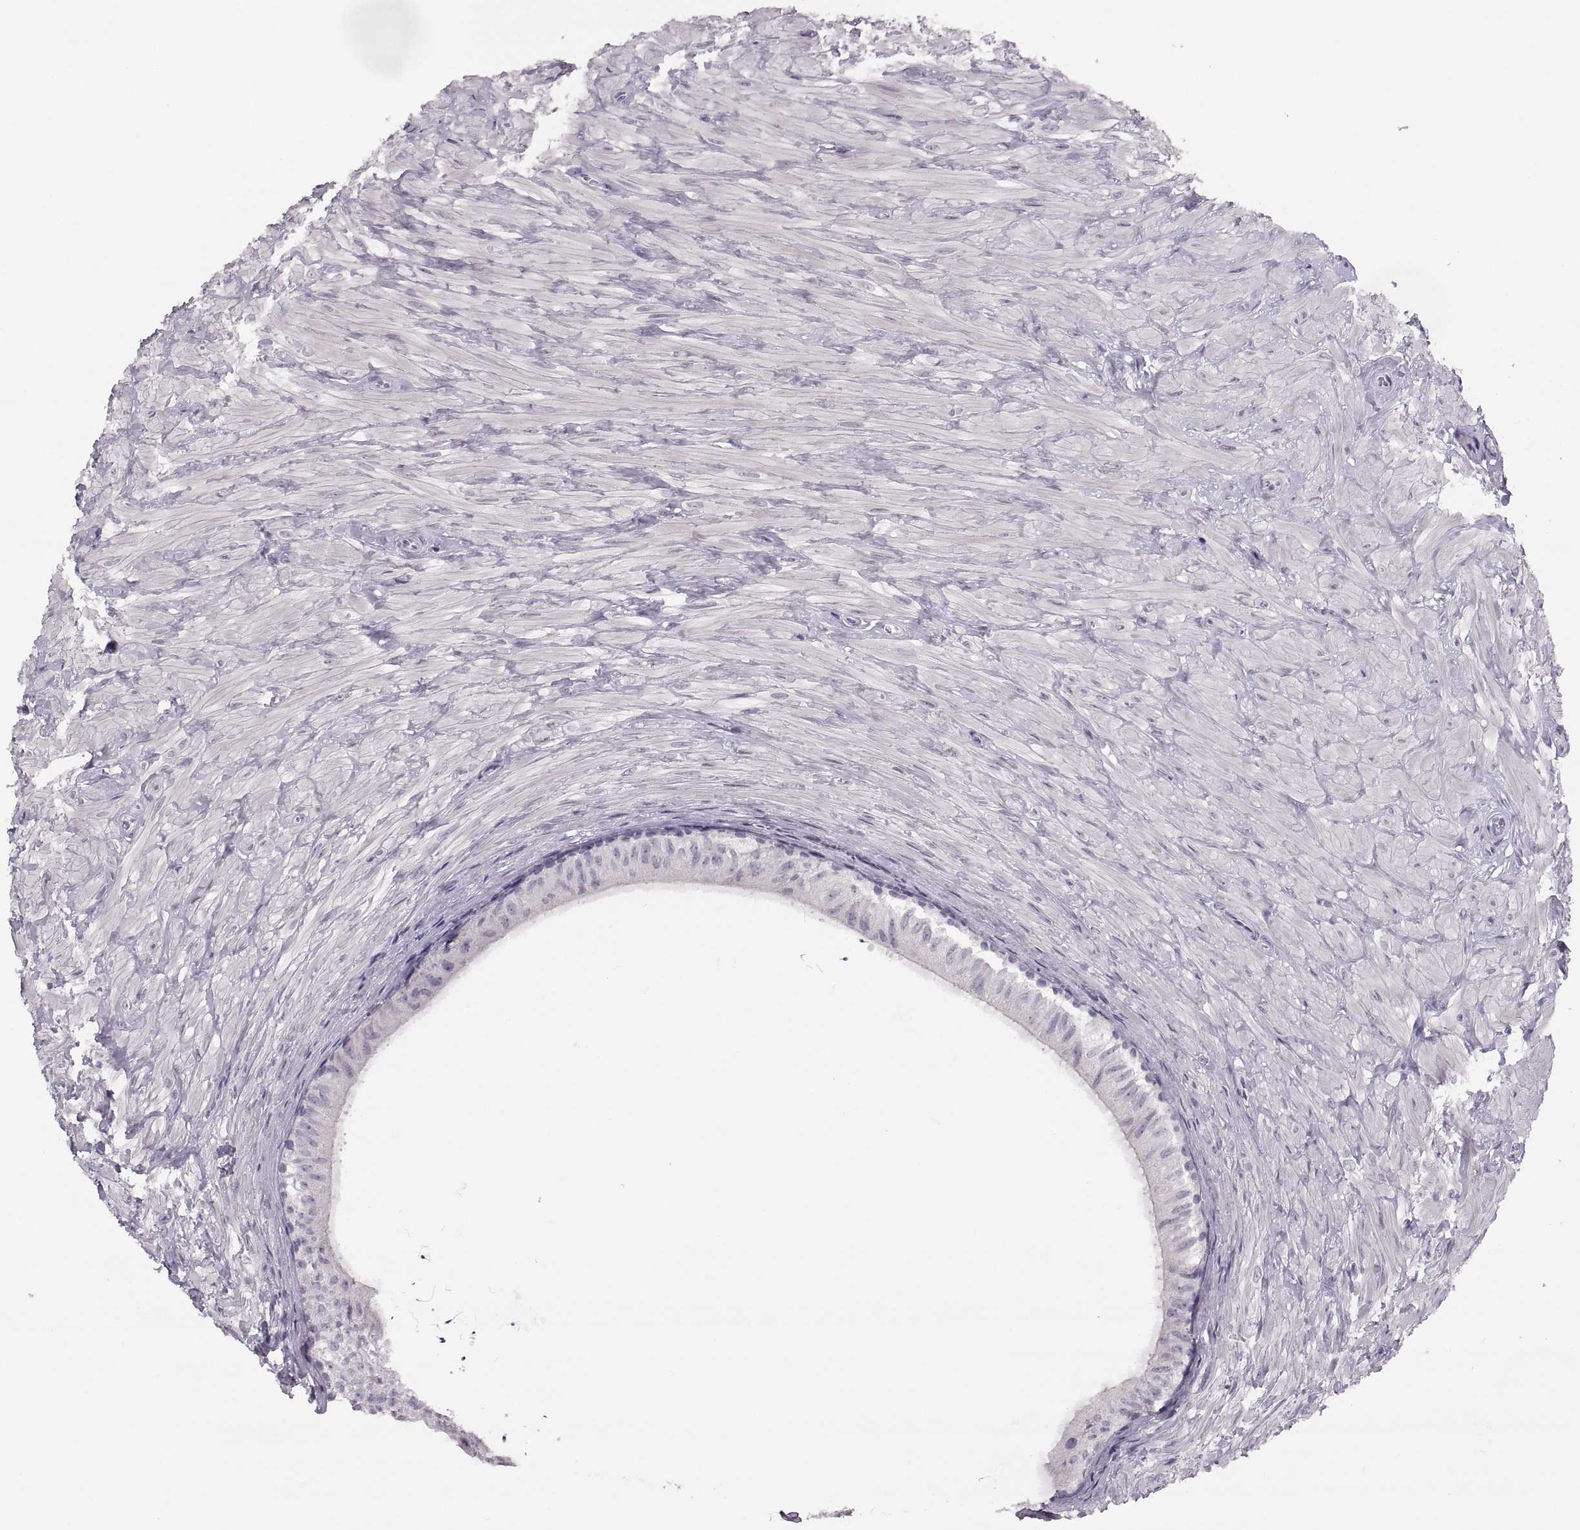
{"staining": {"intensity": "negative", "quantity": "none", "location": "none"}, "tissue": "epididymis", "cell_type": "Glandular cells", "image_type": "normal", "snomed": [{"axis": "morphology", "description": "Normal tissue, NOS"}, {"axis": "topography", "description": "Epididymis"}], "caption": "The image demonstrates no significant positivity in glandular cells of epididymis. The staining was performed using DAB (3,3'-diaminobenzidine) to visualize the protein expression in brown, while the nuclei were stained in blue with hematoxylin (Magnification: 20x).", "gene": "ADH6", "patient": {"sex": "male", "age": 32}}